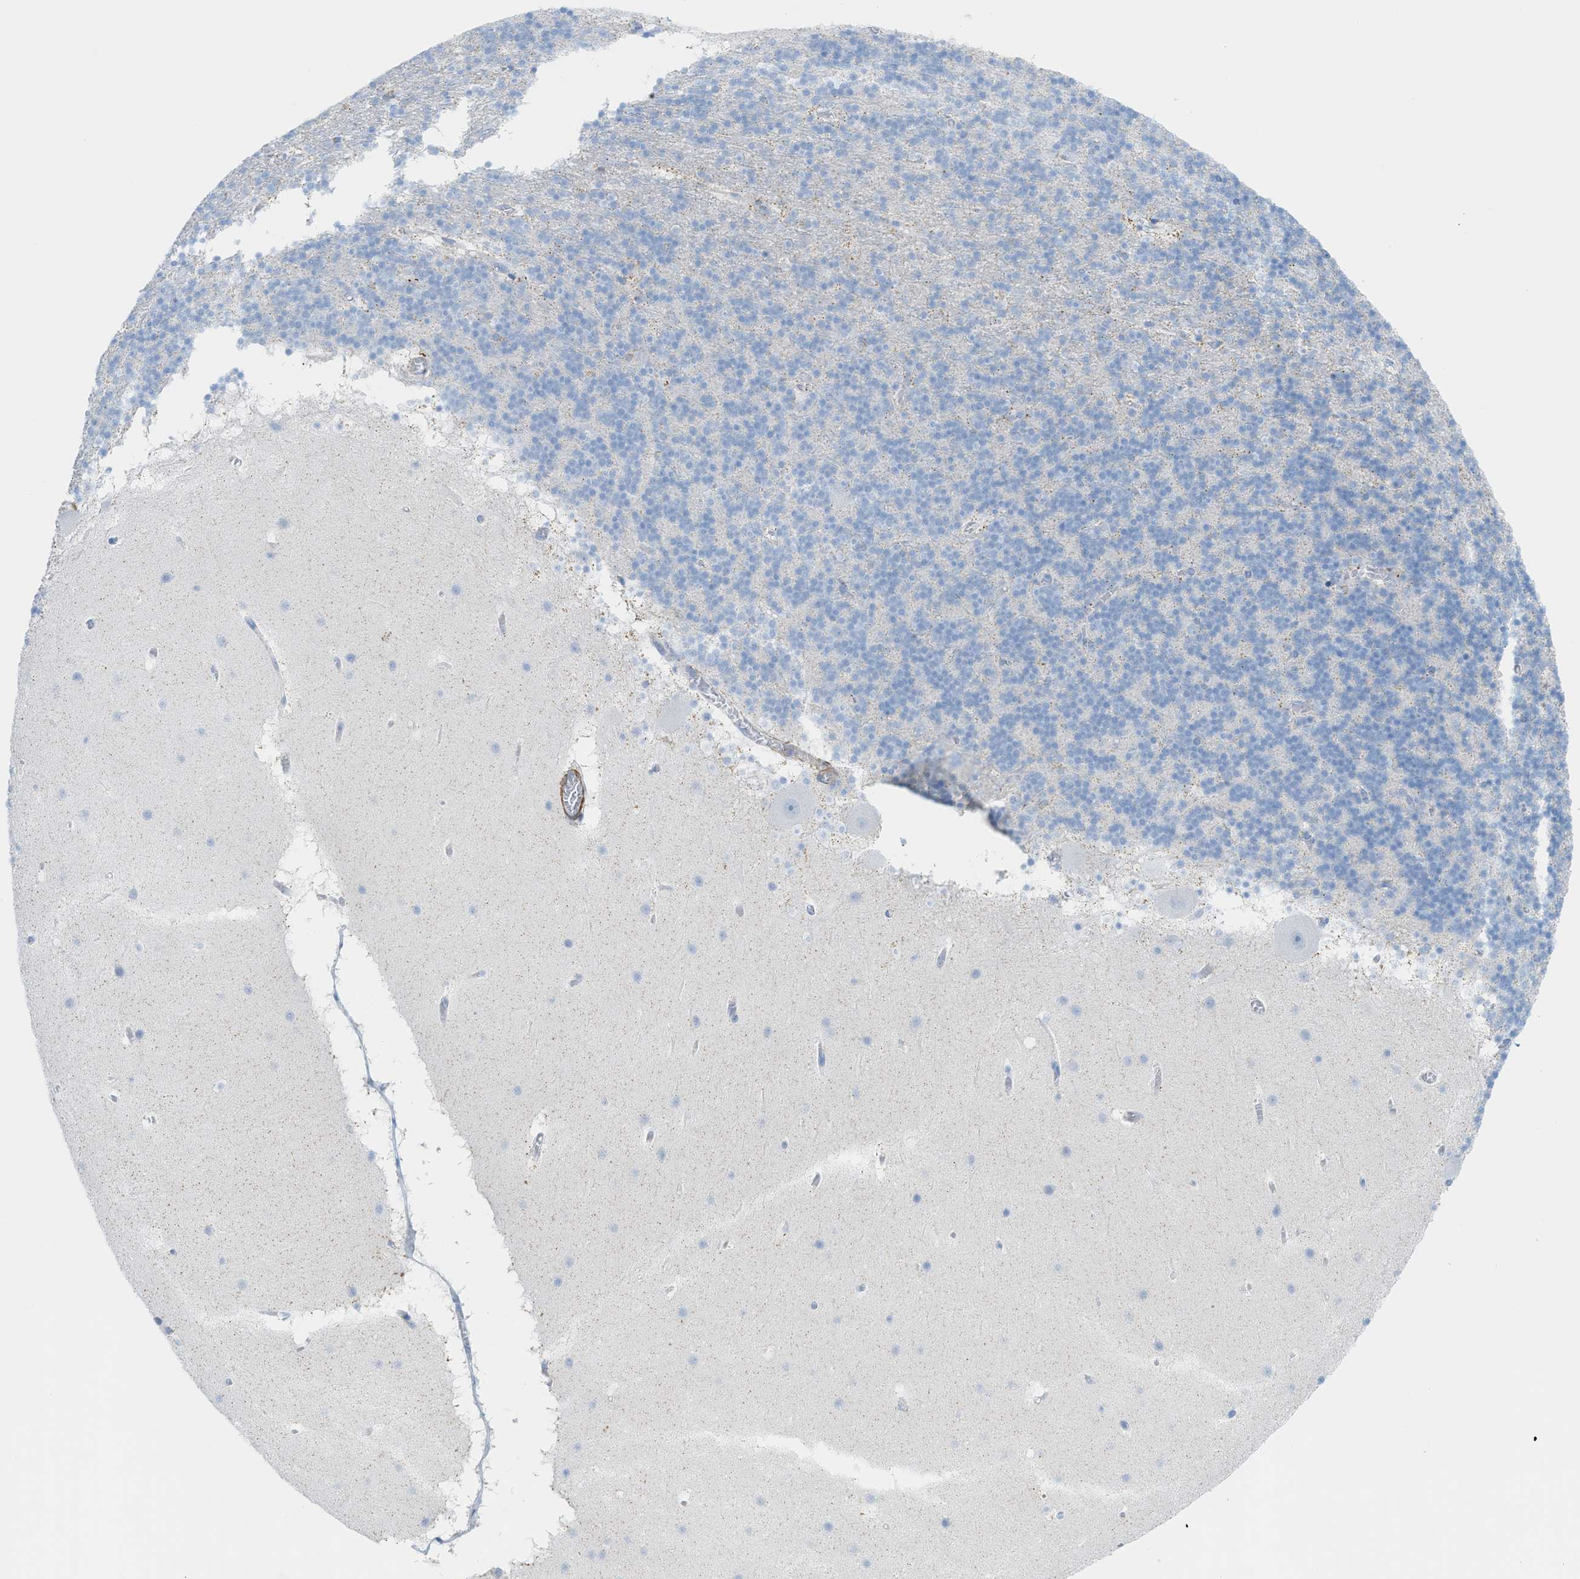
{"staining": {"intensity": "negative", "quantity": "none", "location": "none"}, "tissue": "cerebellum", "cell_type": "Cells in granular layer", "image_type": "normal", "snomed": [{"axis": "morphology", "description": "Normal tissue, NOS"}, {"axis": "topography", "description": "Cerebellum"}], "caption": "An immunohistochemistry image of benign cerebellum is shown. There is no staining in cells in granular layer of cerebellum.", "gene": "MYH11", "patient": {"sex": "male", "age": 45}}